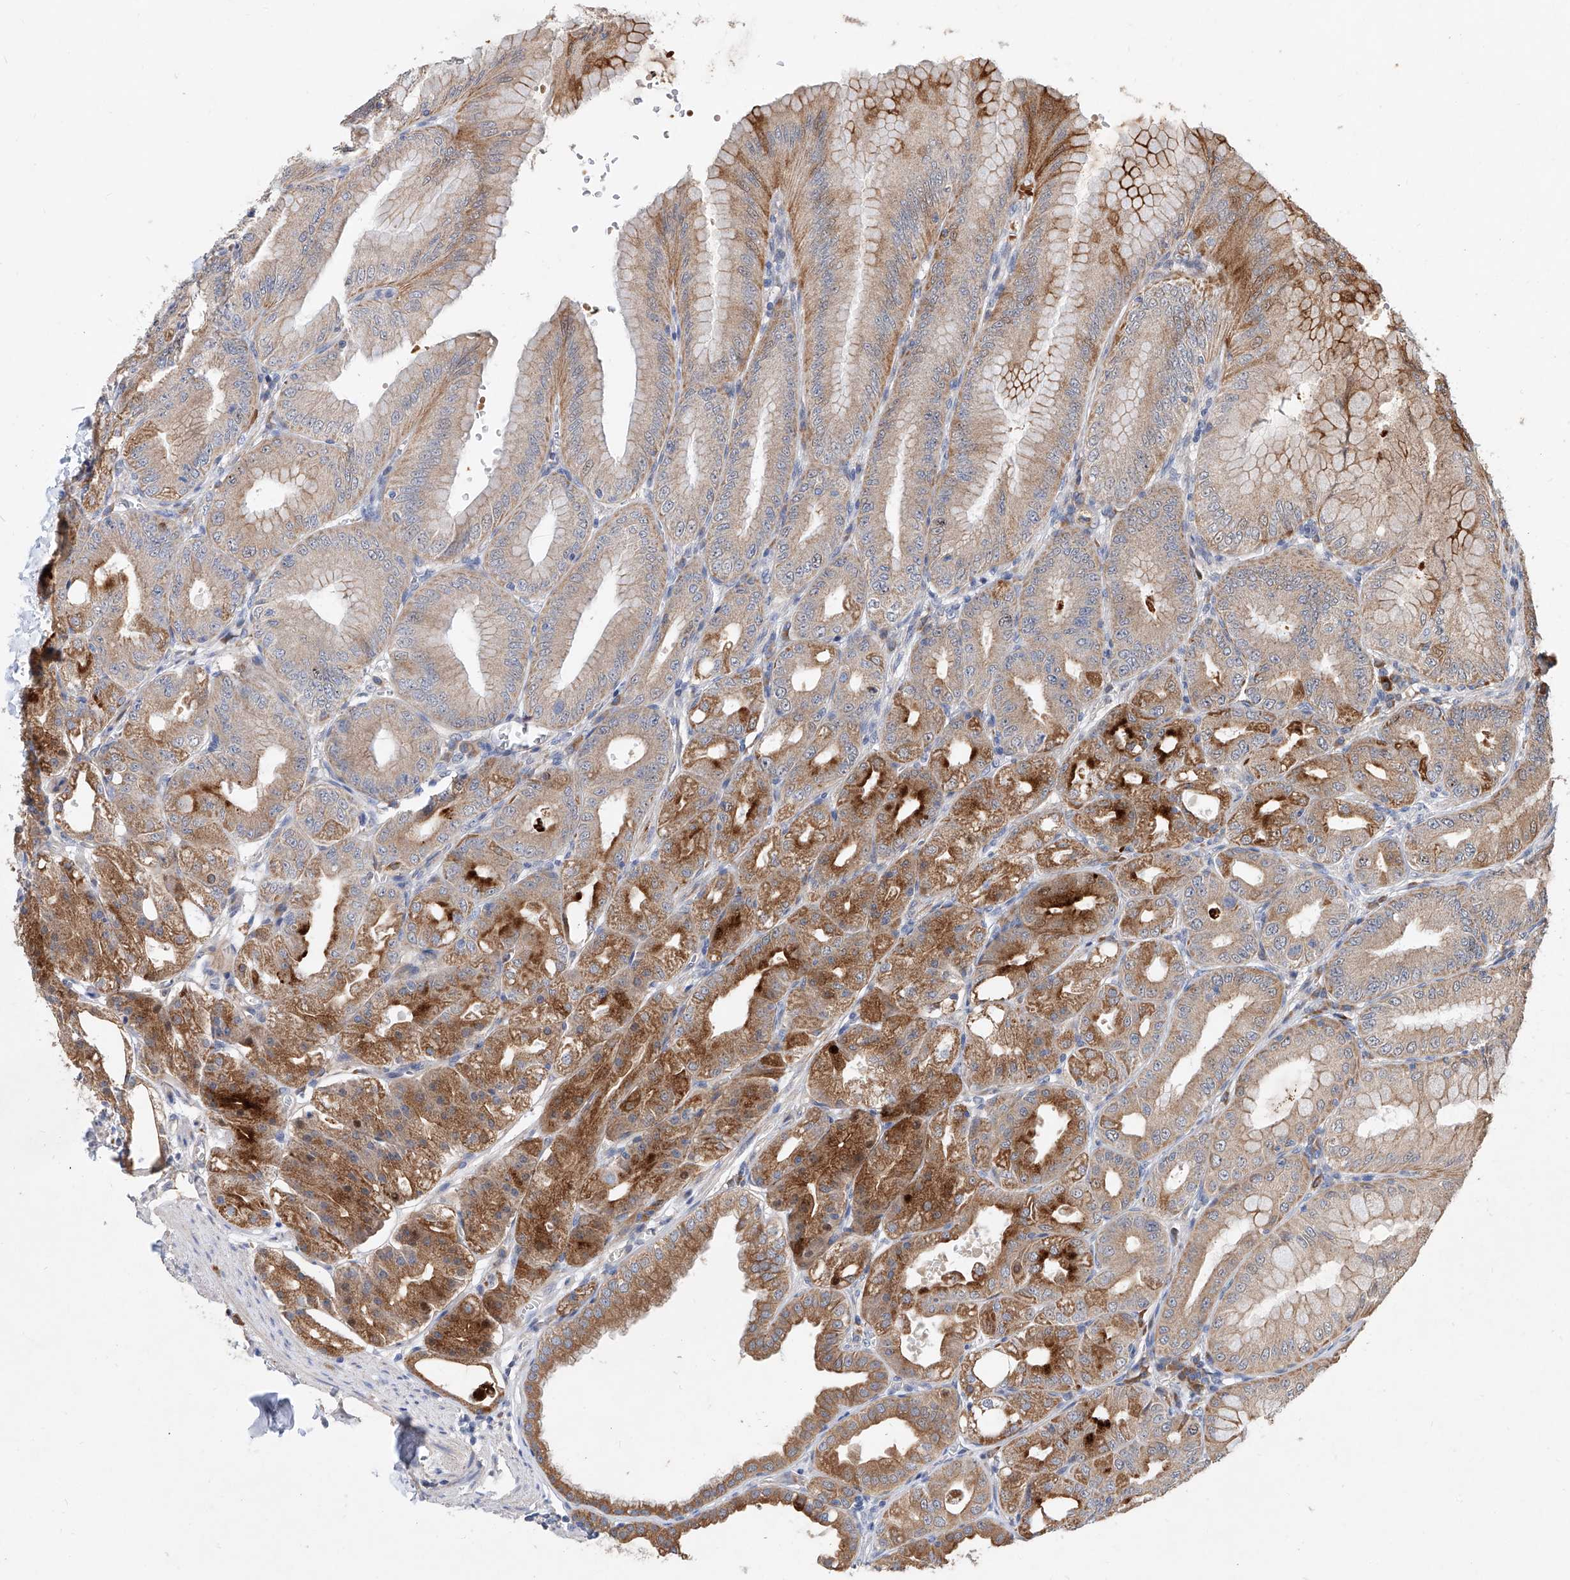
{"staining": {"intensity": "strong", "quantity": "25%-75%", "location": "cytoplasmic/membranous"}, "tissue": "stomach", "cell_type": "Glandular cells", "image_type": "normal", "snomed": [{"axis": "morphology", "description": "Normal tissue, NOS"}, {"axis": "topography", "description": "Stomach, lower"}], "caption": "Protein expression analysis of normal stomach exhibits strong cytoplasmic/membranous positivity in approximately 25%-75% of glandular cells. The staining was performed using DAB to visualize the protein expression in brown, while the nuclei were stained in blue with hematoxylin (Magnification: 20x).", "gene": "MFSD4B", "patient": {"sex": "male", "age": 71}}